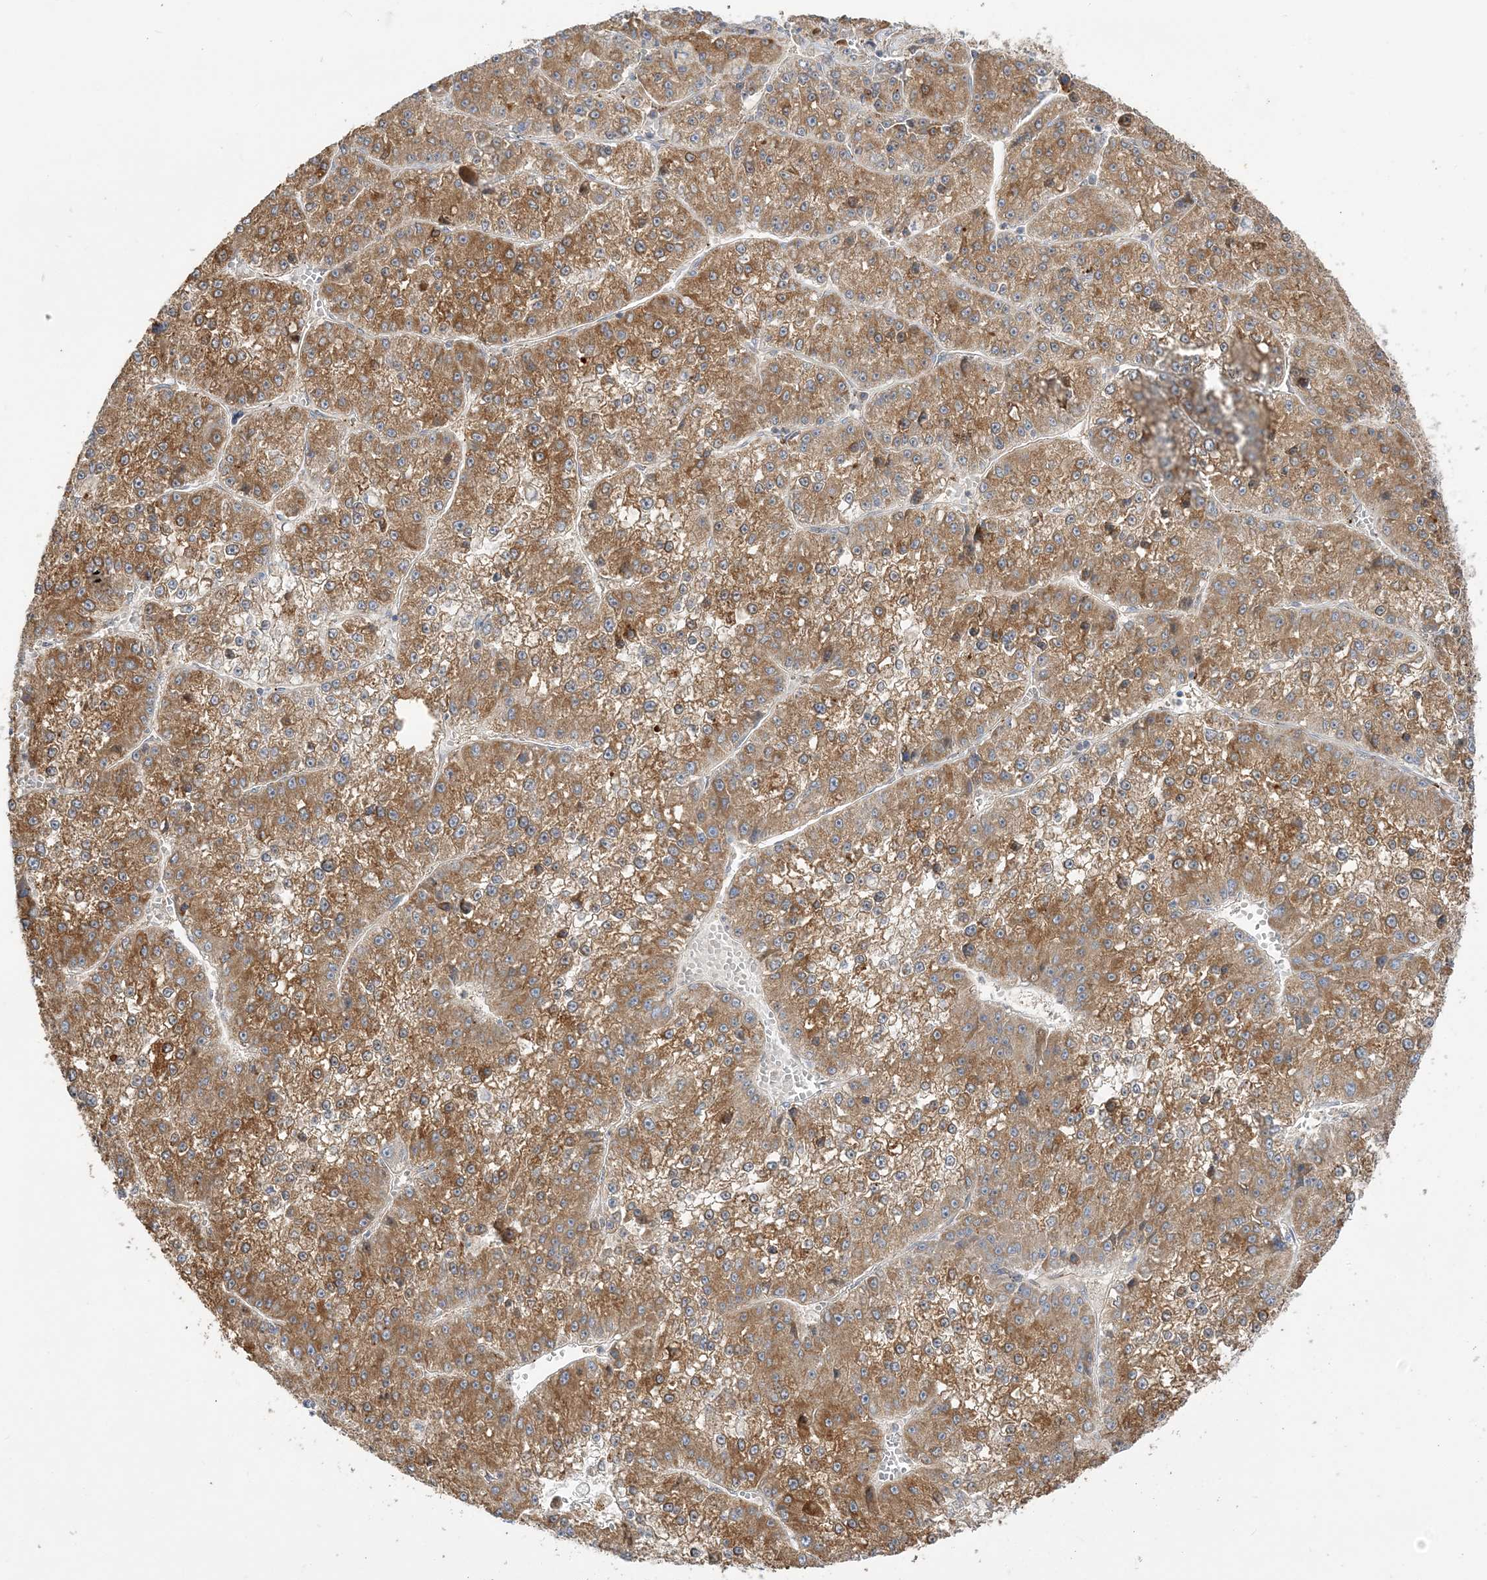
{"staining": {"intensity": "moderate", "quantity": ">75%", "location": "cytoplasmic/membranous"}, "tissue": "liver cancer", "cell_type": "Tumor cells", "image_type": "cancer", "snomed": [{"axis": "morphology", "description": "Carcinoma, Hepatocellular, NOS"}, {"axis": "topography", "description": "Liver"}], "caption": "An immunohistochemistry micrograph of neoplastic tissue is shown. Protein staining in brown shows moderate cytoplasmic/membranous positivity in liver cancer within tumor cells.", "gene": "INPP1", "patient": {"sex": "female", "age": 73}}